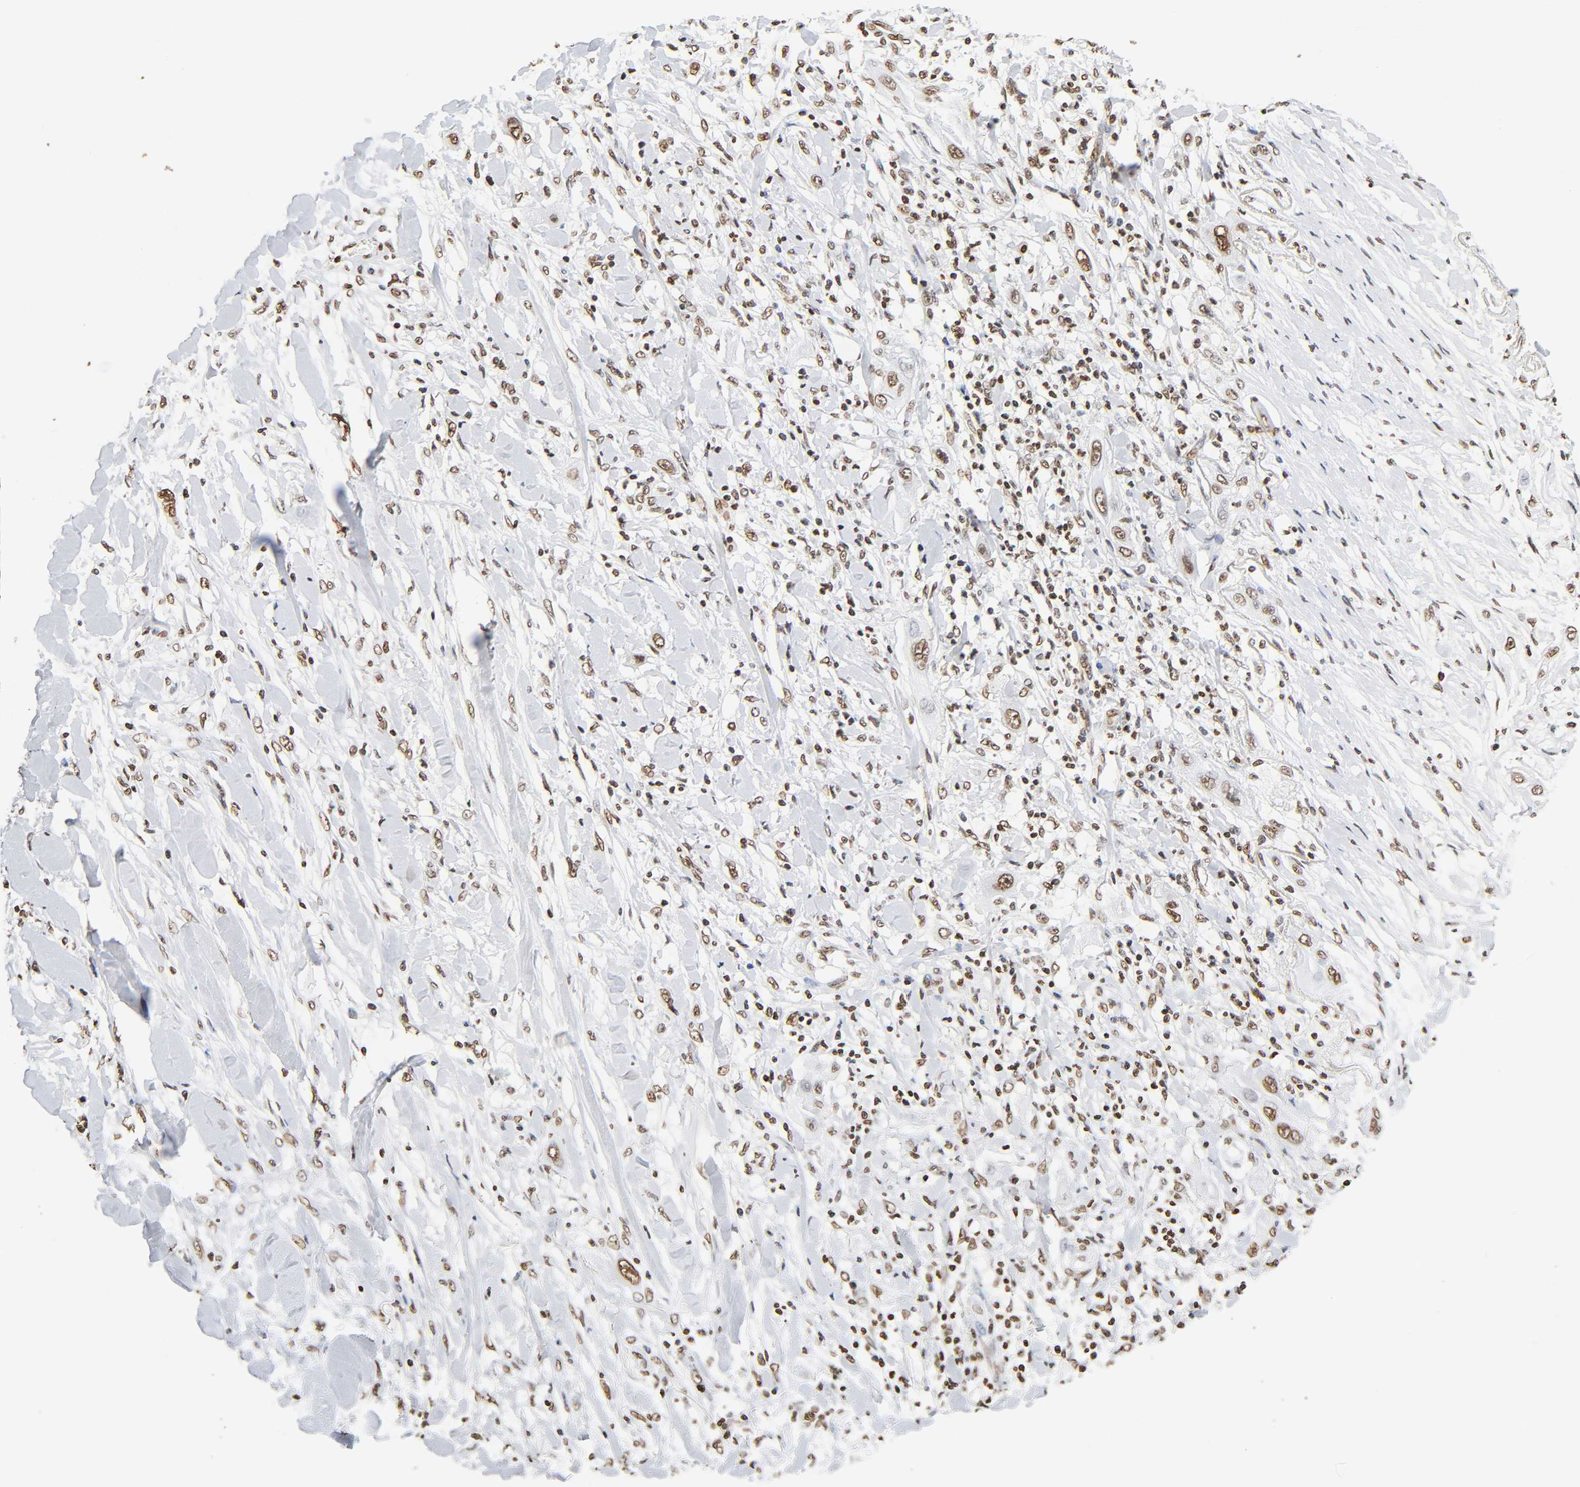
{"staining": {"intensity": "moderate", "quantity": ">75%", "location": "nuclear"}, "tissue": "lung cancer", "cell_type": "Tumor cells", "image_type": "cancer", "snomed": [{"axis": "morphology", "description": "Squamous cell carcinoma, NOS"}, {"axis": "topography", "description": "Lung"}], "caption": "DAB immunohistochemical staining of human lung squamous cell carcinoma demonstrates moderate nuclear protein staining in about >75% of tumor cells. The protein of interest is stained brown, and the nuclei are stained in blue (DAB (3,3'-diaminobenzidine) IHC with brightfield microscopy, high magnification).", "gene": "HOXA6", "patient": {"sex": "female", "age": 47}}